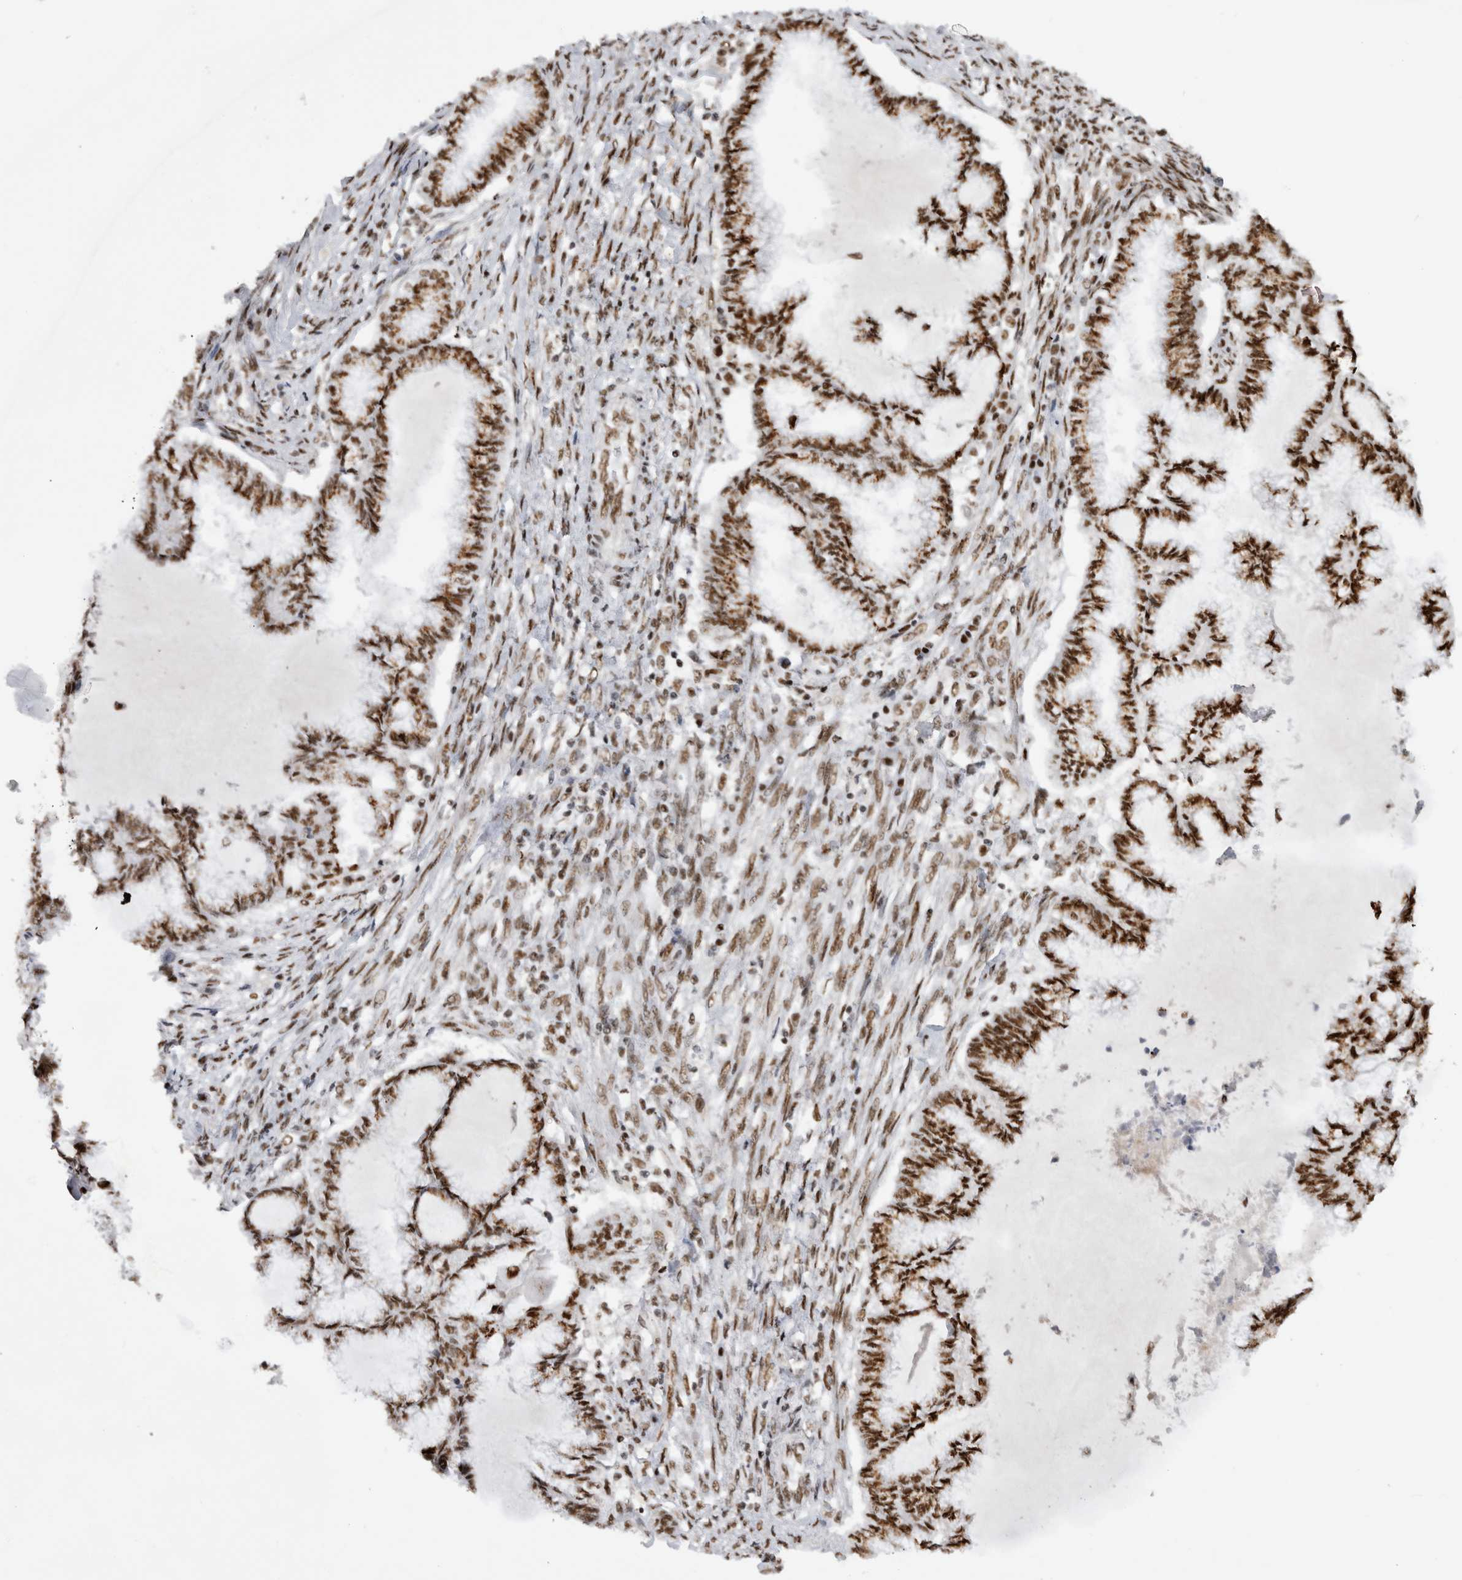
{"staining": {"intensity": "strong", "quantity": ">75%", "location": "cytoplasmic/membranous,nuclear"}, "tissue": "endometrial cancer", "cell_type": "Tumor cells", "image_type": "cancer", "snomed": [{"axis": "morphology", "description": "Adenocarcinoma, NOS"}, {"axis": "topography", "description": "Endometrium"}], "caption": "Endometrial cancer (adenocarcinoma) stained with a protein marker displays strong staining in tumor cells.", "gene": "EYA2", "patient": {"sex": "female", "age": 86}}